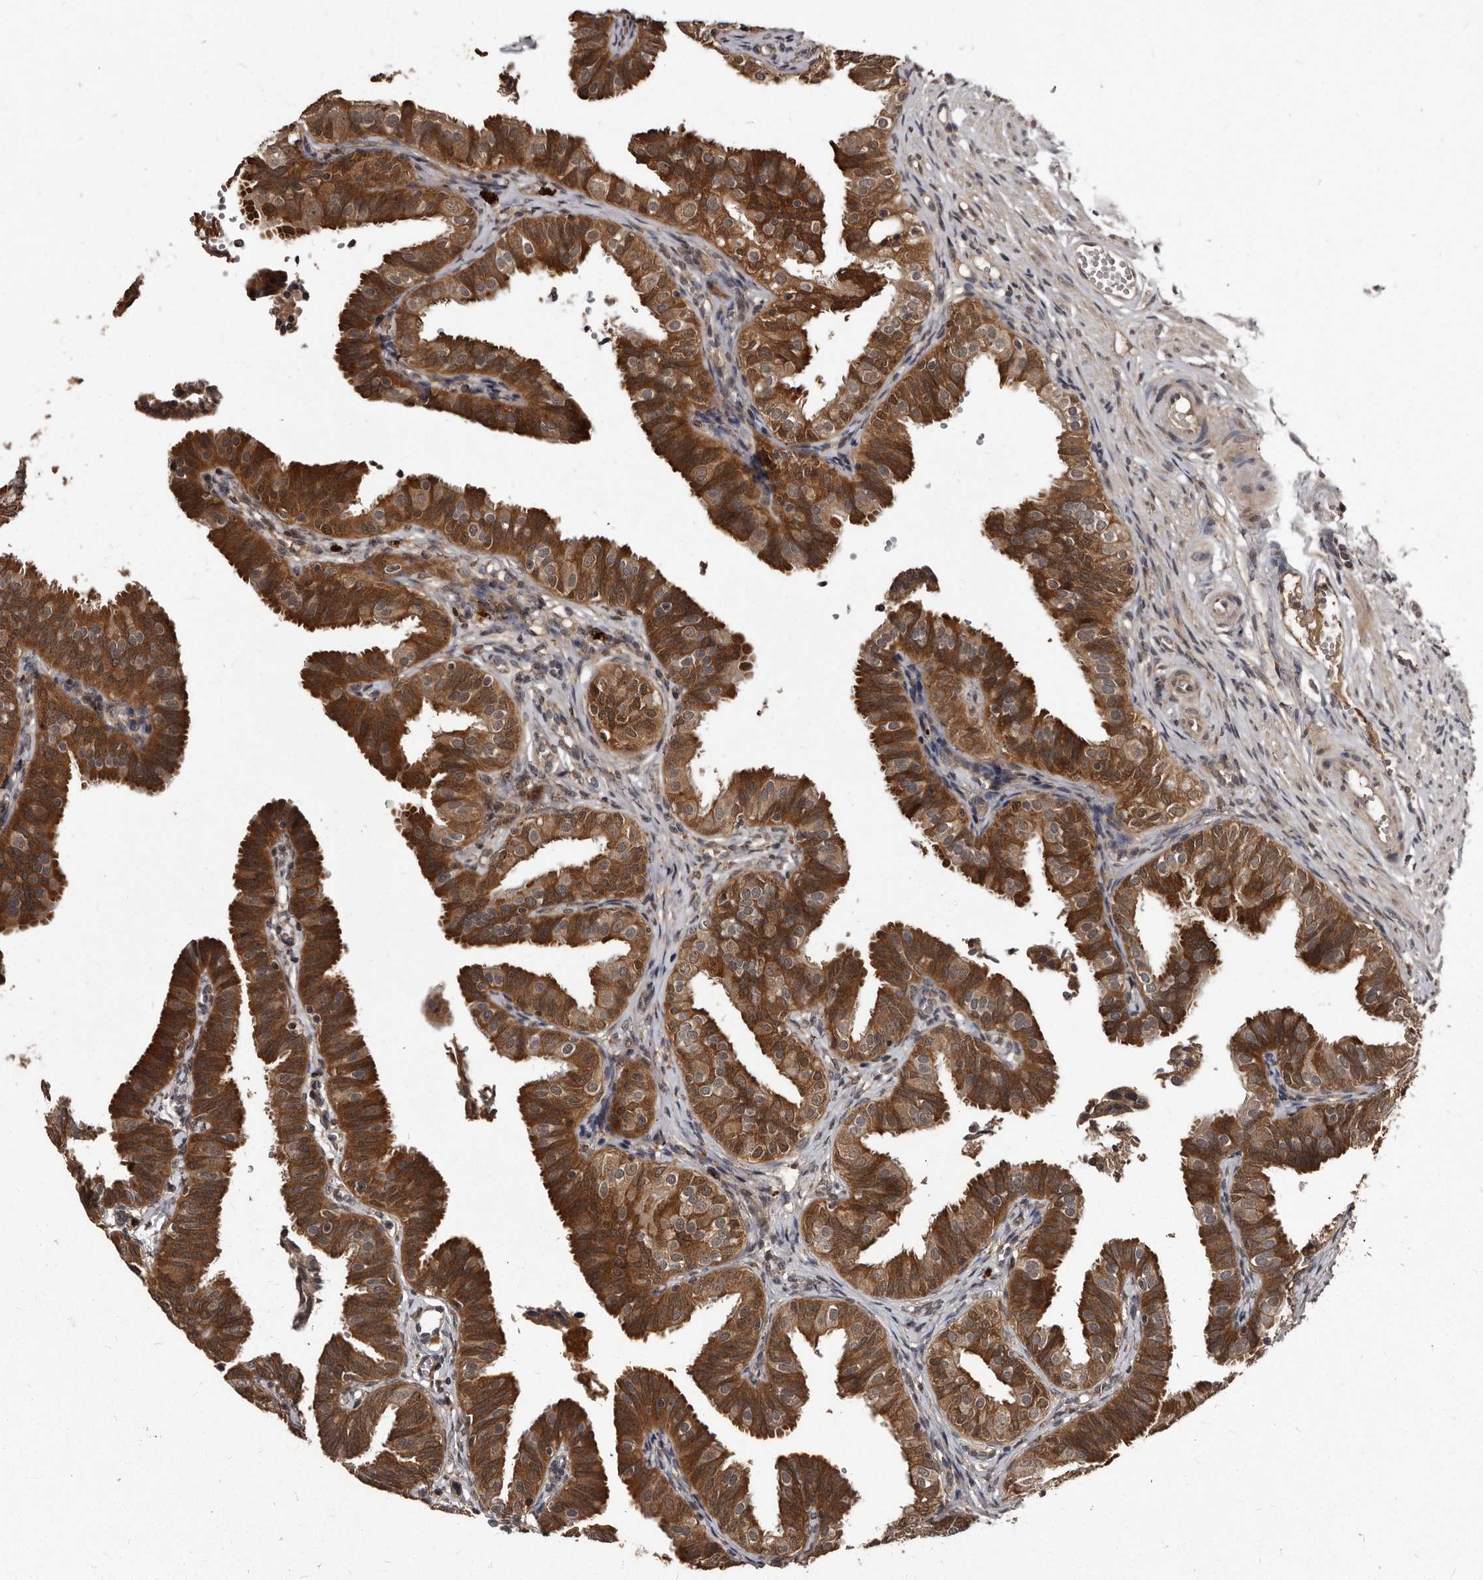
{"staining": {"intensity": "strong", "quantity": ">75%", "location": "cytoplasmic/membranous"}, "tissue": "fallopian tube", "cell_type": "Glandular cells", "image_type": "normal", "snomed": [{"axis": "morphology", "description": "Normal tissue, NOS"}, {"axis": "topography", "description": "Fallopian tube"}], "caption": "This is a histology image of immunohistochemistry (IHC) staining of benign fallopian tube, which shows strong positivity in the cytoplasmic/membranous of glandular cells.", "gene": "PMVK", "patient": {"sex": "female", "age": 35}}